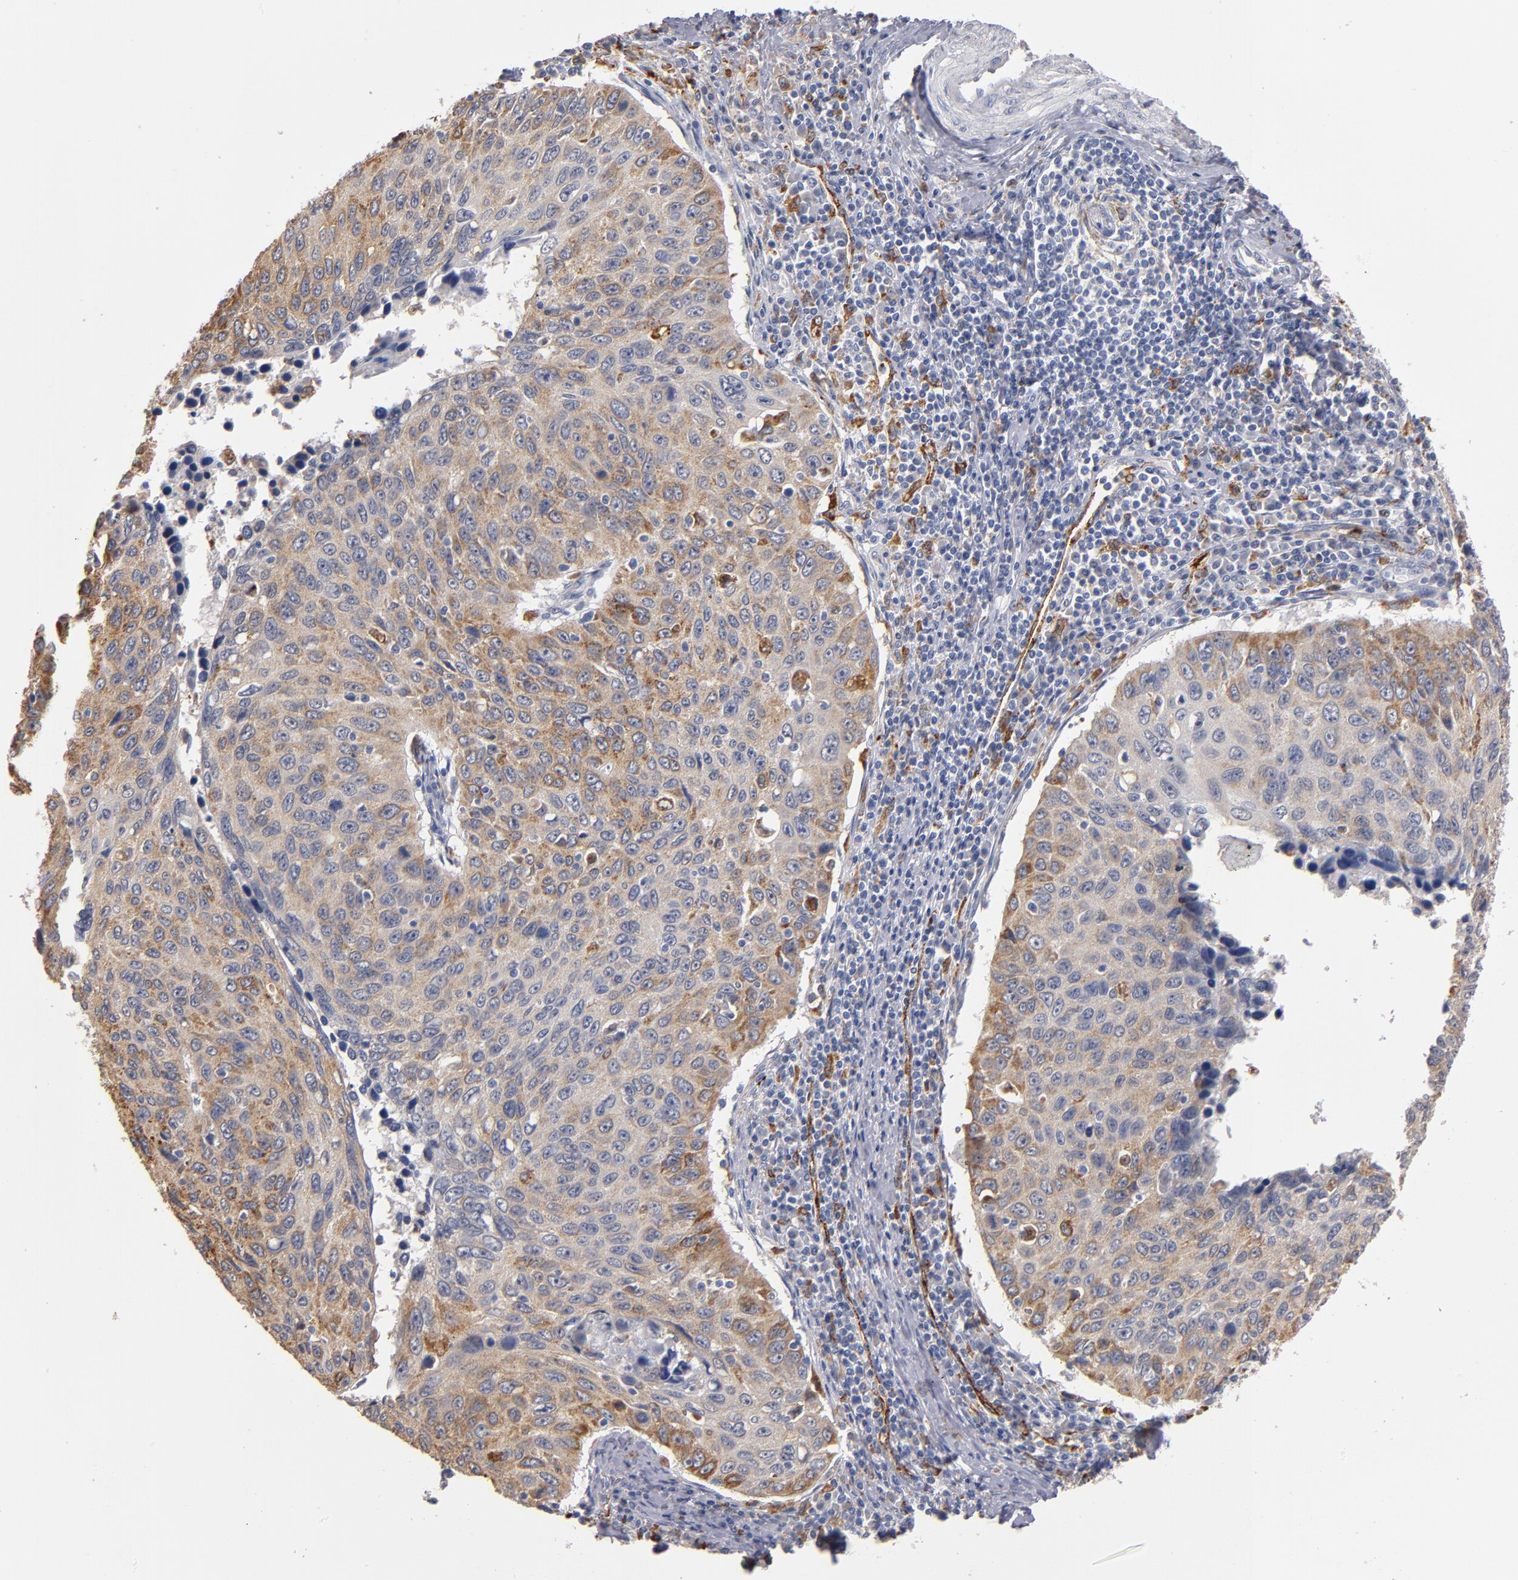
{"staining": {"intensity": "moderate", "quantity": "25%-75%", "location": "cytoplasmic/membranous"}, "tissue": "cervical cancer", "cell_type": "Tumor cells", "image_type": "cancer", "snomed": [{"axis": "morphology", "description": "Squamous cell carcinoma, NOS"}, {"axis": "topography", "description": "Cervix"}], "caption": "Human cervical squamous cell carcinoma stained with a protein marker shows moderate staining in tumor cells.", "gene": "SELP", "patient": {"sex": "female", "age": 53}}